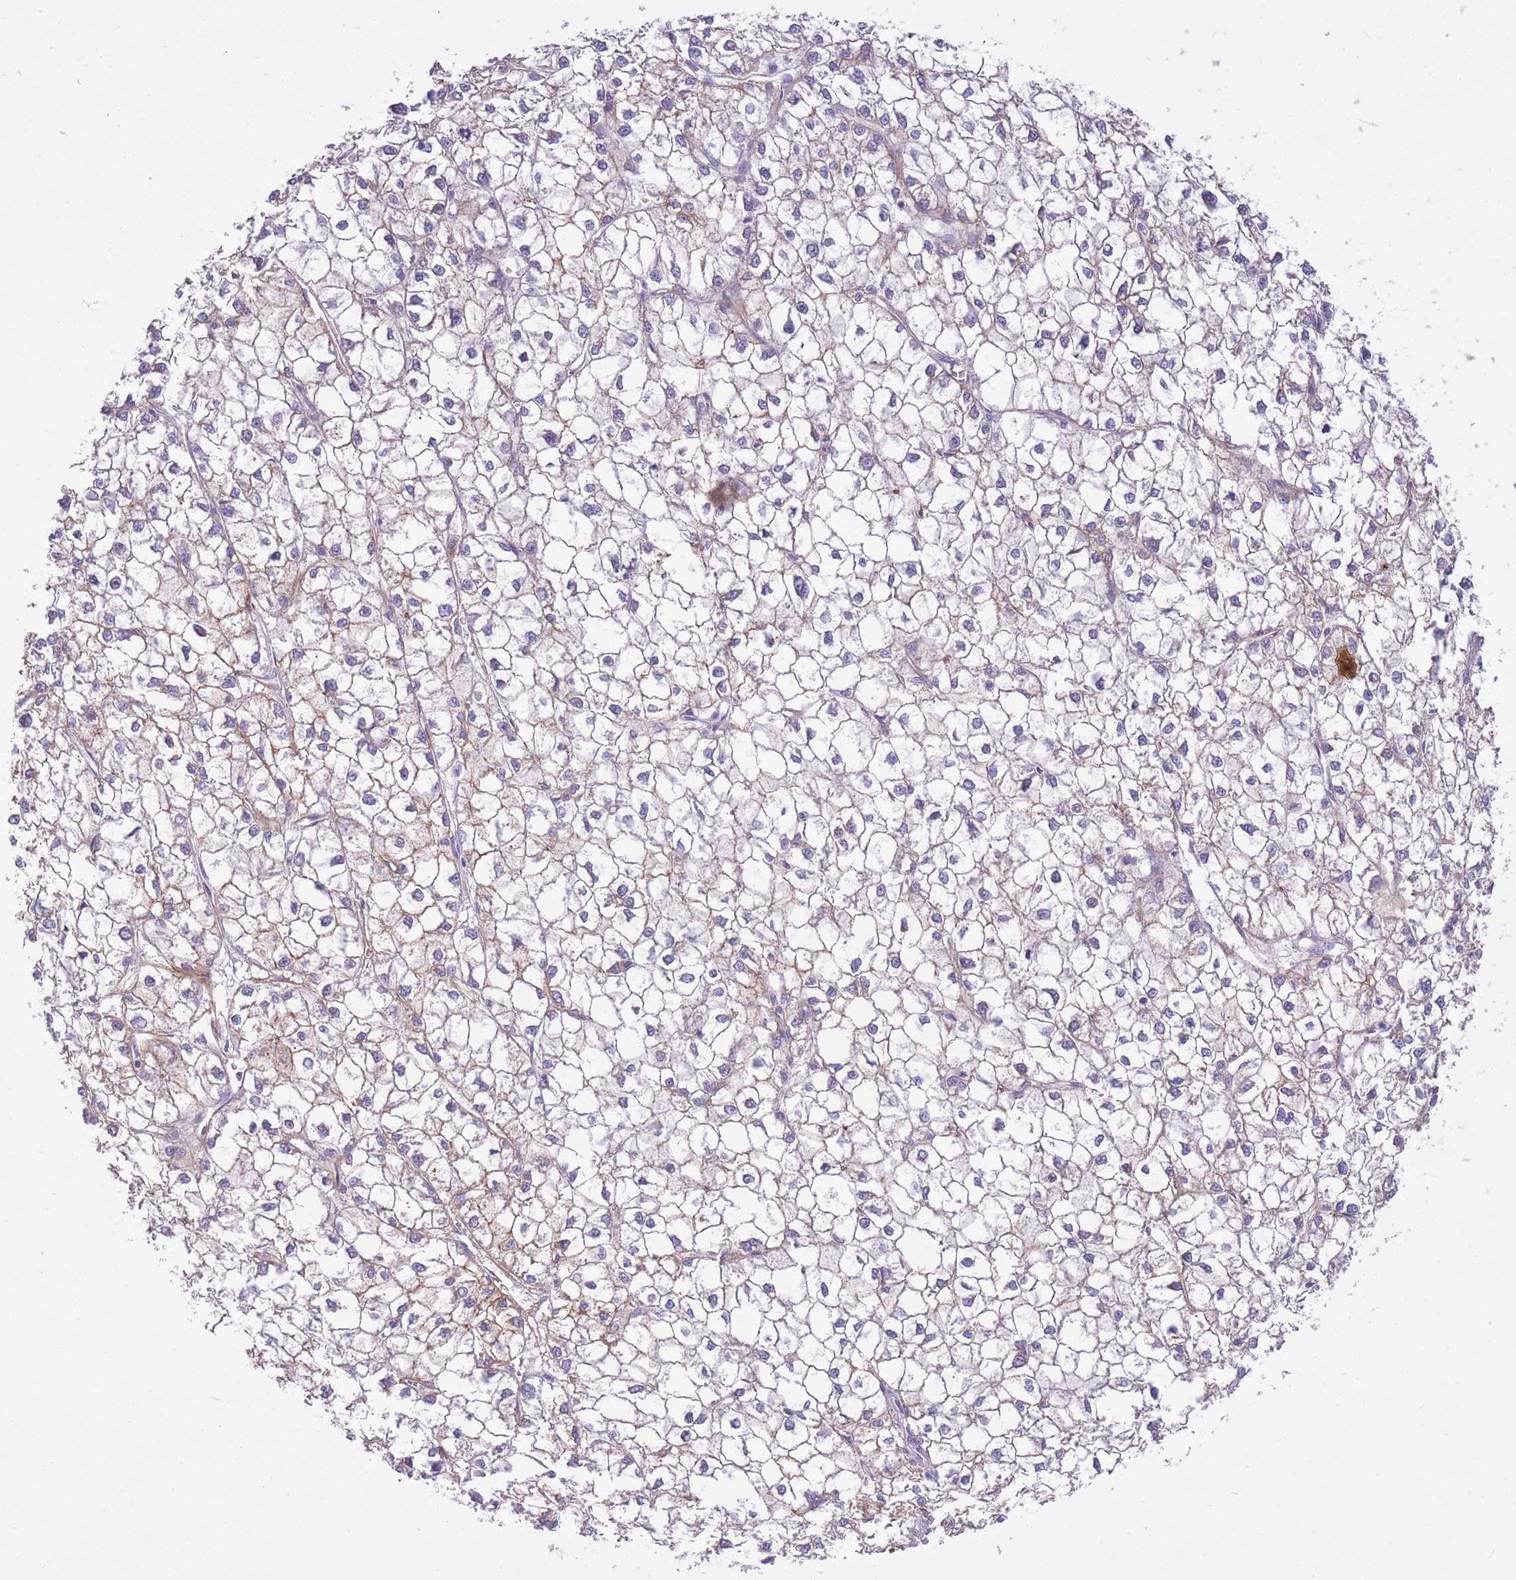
{"staining": {"intensity": "negative", "quantity": "none", "location": "none"}, "tissue": "liver cancer", "cell_type": "Tumor cells", "image_type": "cancer", "snomed": [{"axis": "morphology", "description": "Carcinoma, Hepatocellular, NOS"}, {"axis": "topography", "description": "Liver"}], "caption": "DAB (3,3'-diaminobenzidine) immunohistochemical staining of liver hepatocellular carcinoma demonstrates no significant staining in tumor cells.", "gene": "HRG", "patient": {"sex": "female", "age": 43}}